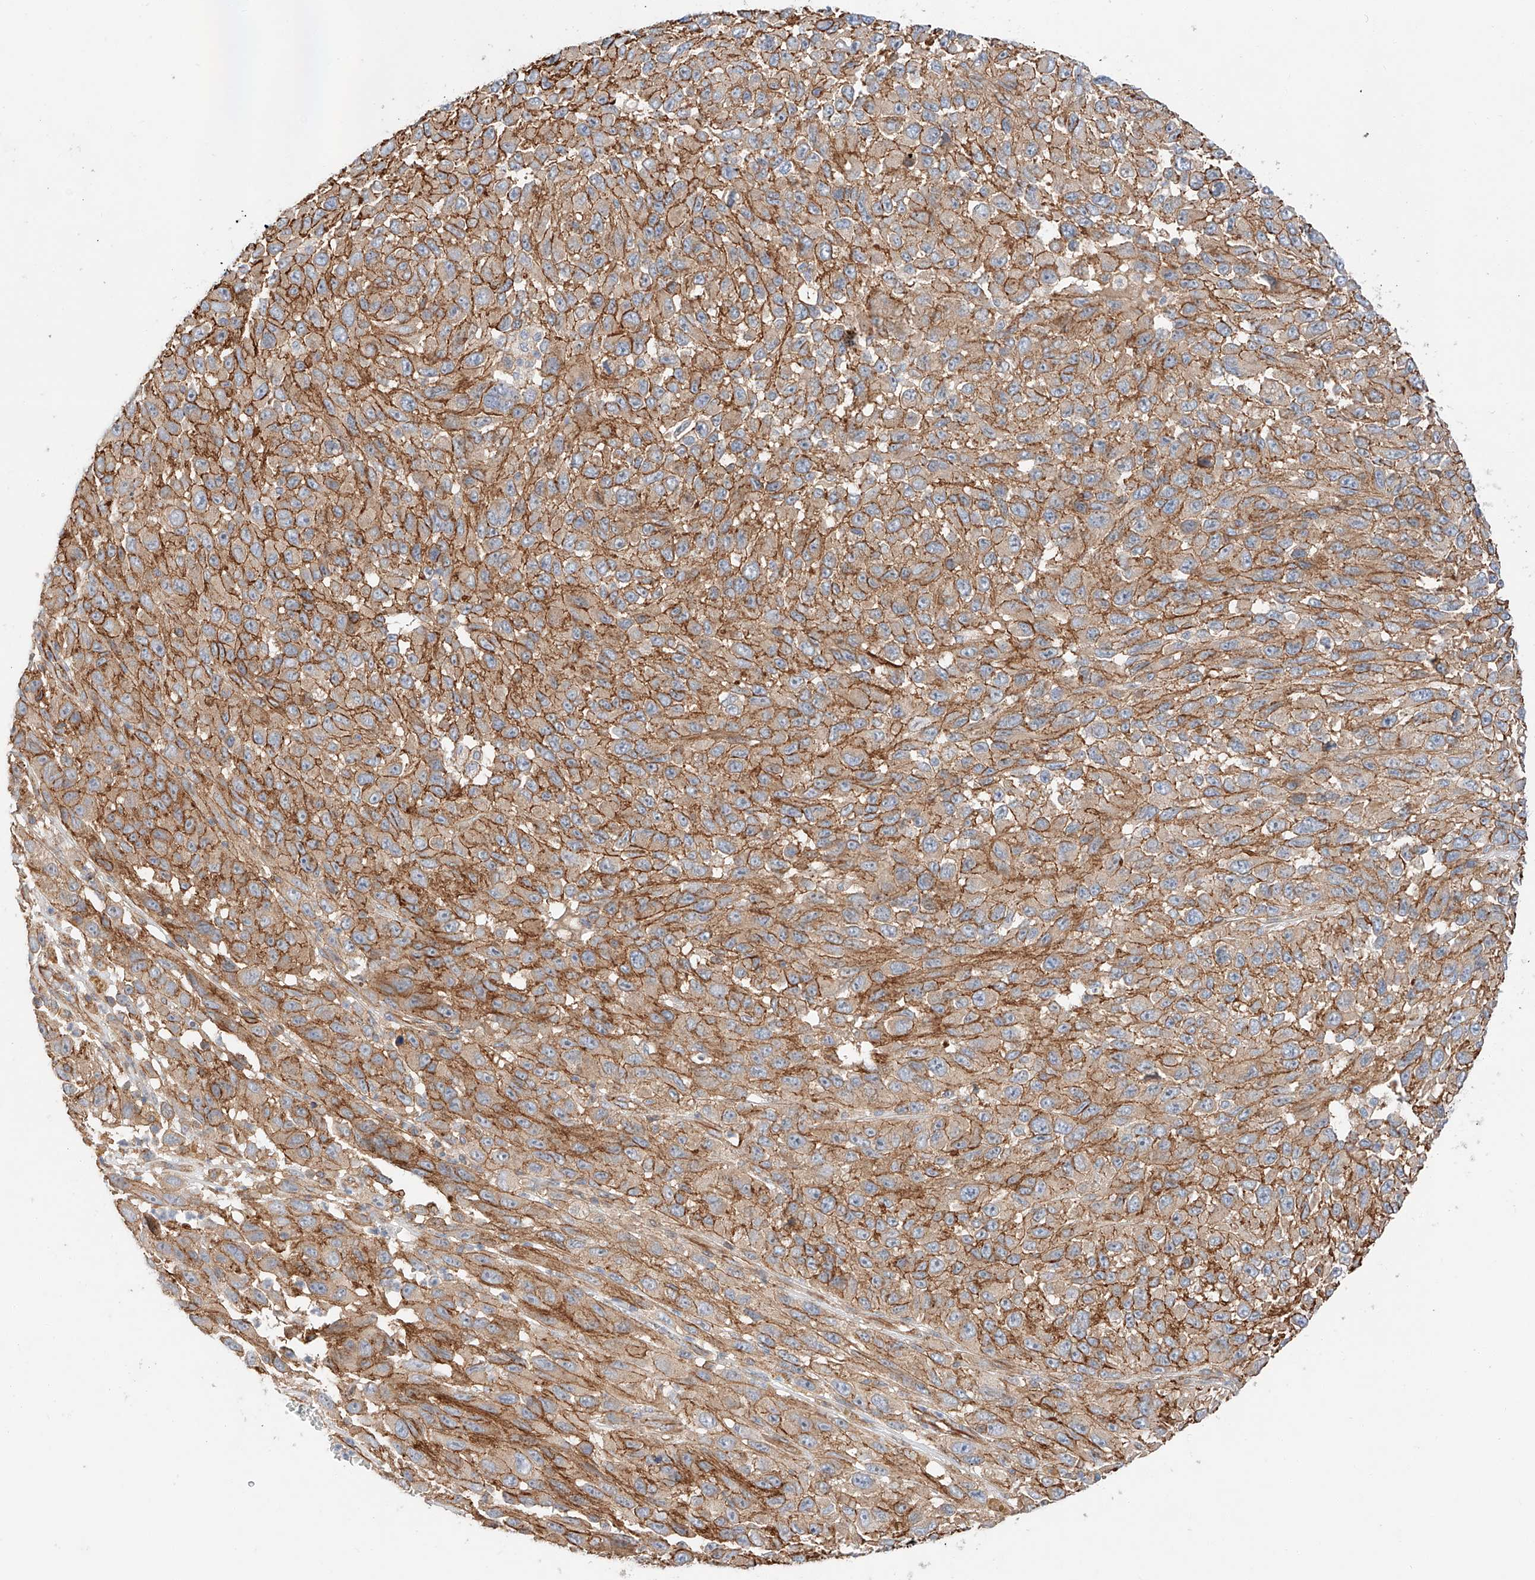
{"staining": {"intensity": "moderate", "quantity": ">75%", "location": "cytoplasmic/membranous"}, "tissue": "melanoma", "cell_type": "Tumor cells", "image_type": "cancer", "snomed": [{"axis": "morphology", "description": "Malignant melanoma, NOS"}, {"axis": "topography", "description": "Skin"}], "caption": "An immunohistochemistry (IHC) micrograph of neoplastic tissue is shown. Protein staining in brown highlights moderate cytoplasmic/membranous positivity in malignant melanoma within tumor cells.", "gene": "MINDY4", "patient": {"sex": "female", "age": 96}}